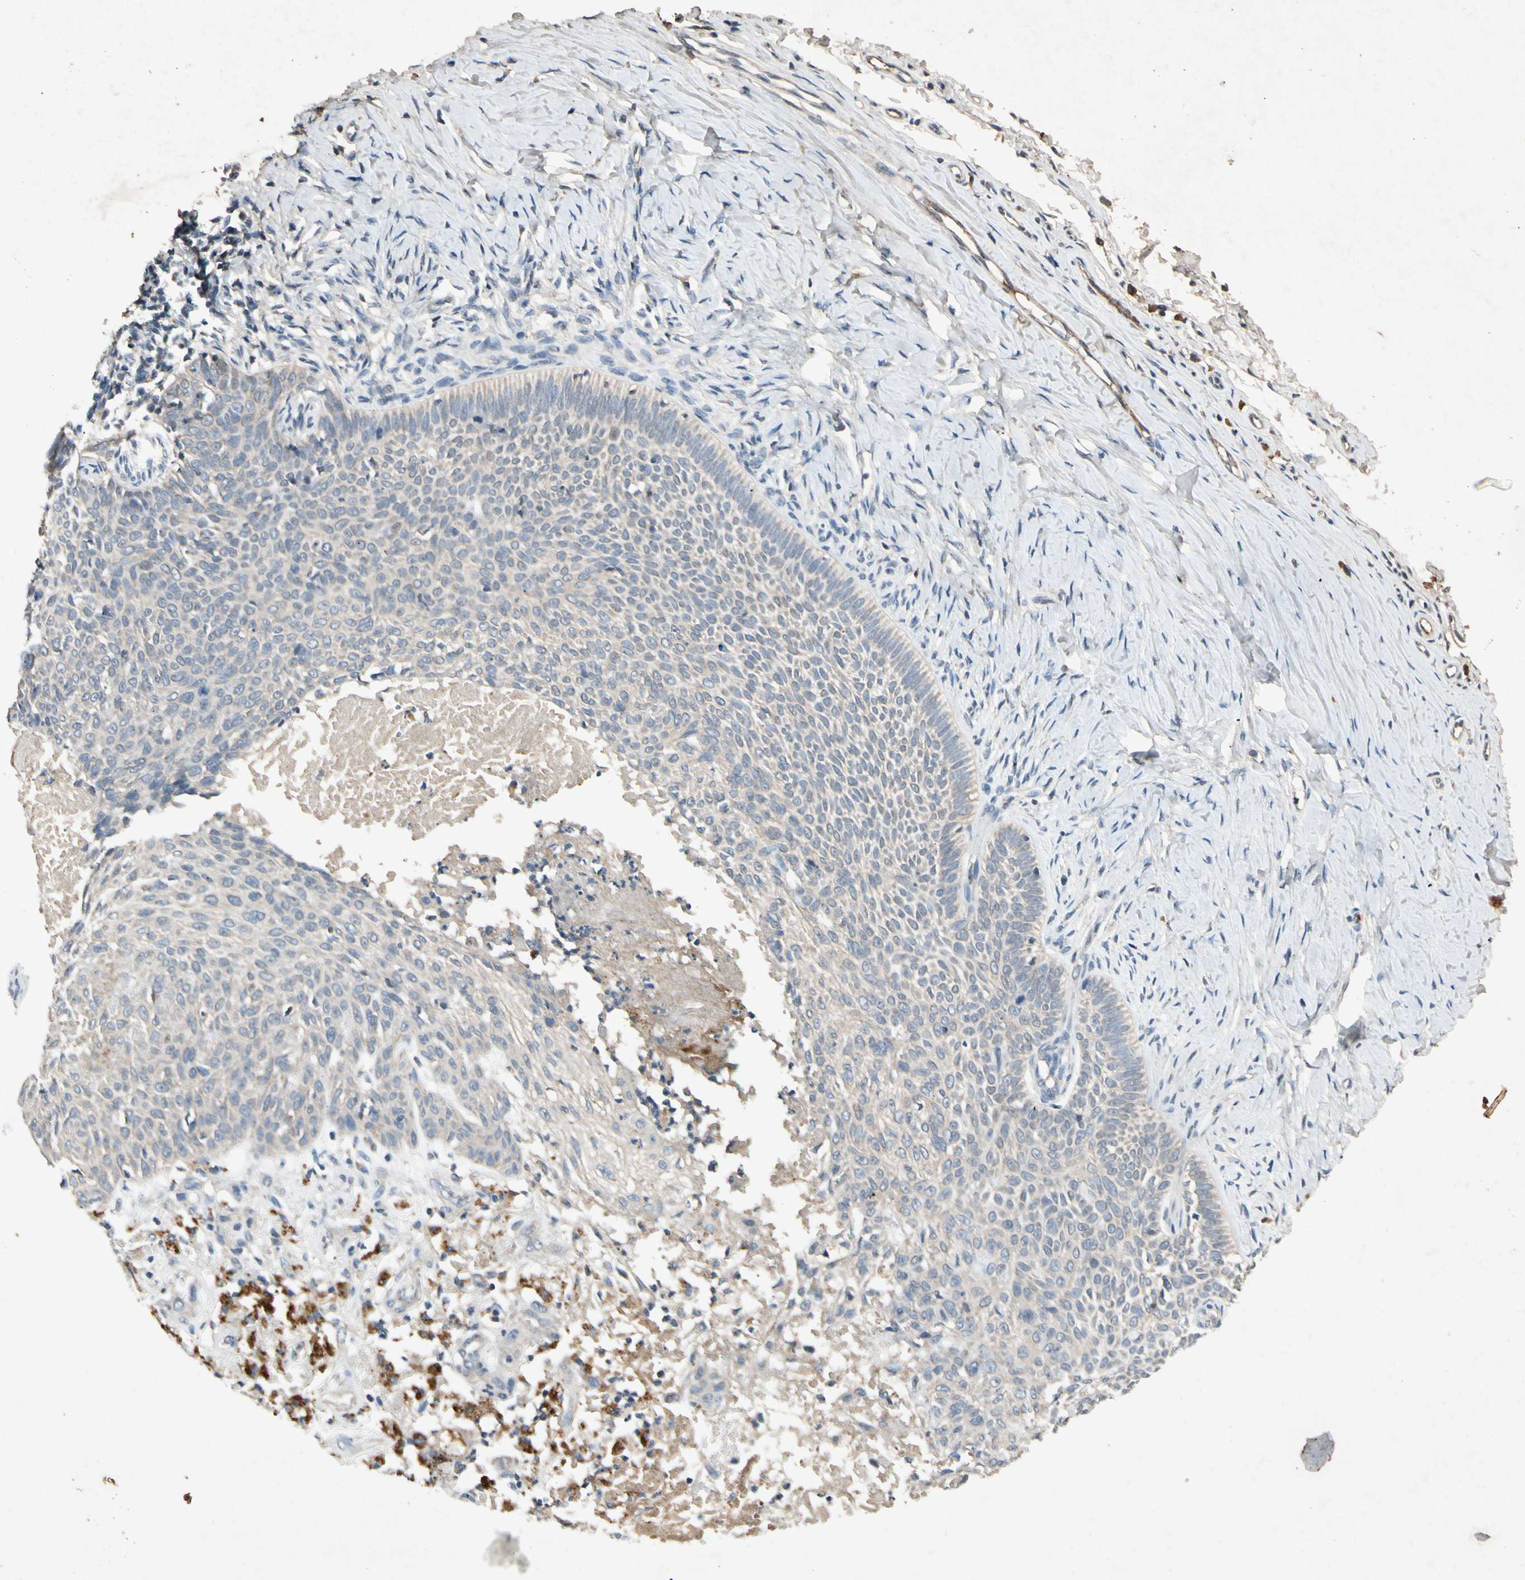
{"staining": {"intensity": "weak", "quantity": "<25%", "location": "cytoplasmic/membranous"}, "tissue": "skin cancer", "cell_type": "Tumor cells", "image_type": "cancer", "snomed": [{"axis": "morphology", "description": "Normal tissue, NOS"}, {"axis": "morphology", "description": "Basal cell carcinoma"}, {"axis": "topography", "description": "Skin"}], "caption": "A high-resolution photomicrograph shows IHC staining of skin cancer (basal cell carcinoma), which demonstrates no significant positivity in tumor cells.", "gene": "GPLD1", "patient": {"sex": "male", "age": 87}}